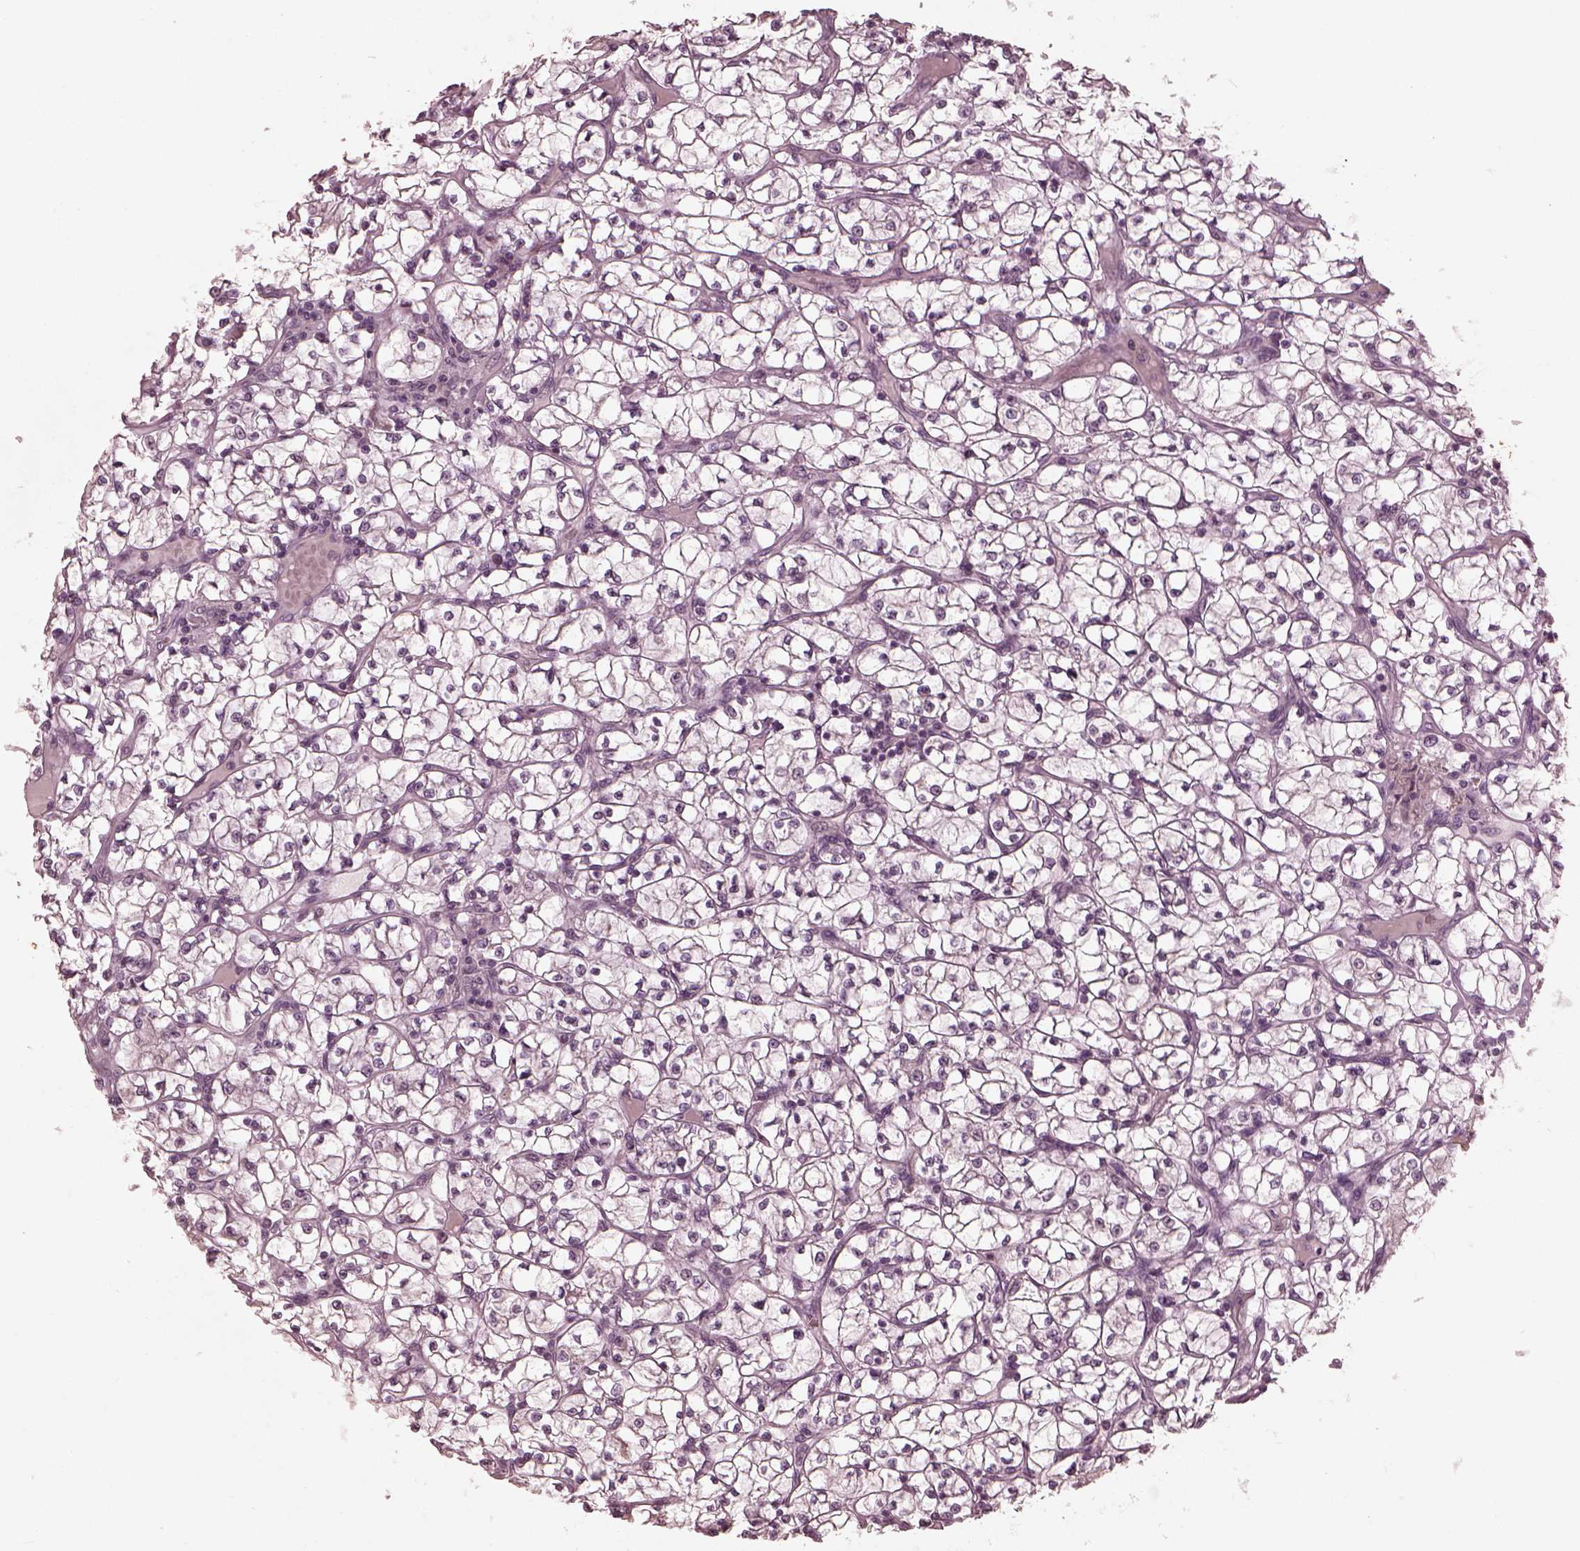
{"staining": {"intensity": "negative", "quantity": "none", "location": "none"}, "tissue": "renal cancer", "cell_type": "Tumor cells", "image_type": "cancer", "snomed": [{"axis": "morphology", "description": "Adenocarcinoma, NOS"}, {"axis": "topography", "description": "Kidney"}], "caption": "Immunohistochemical staining of renal cancer exhibits no significant staining in tumor cells.", "gene": "RGS7", "patient": {"sex": "female", "age": 64}}